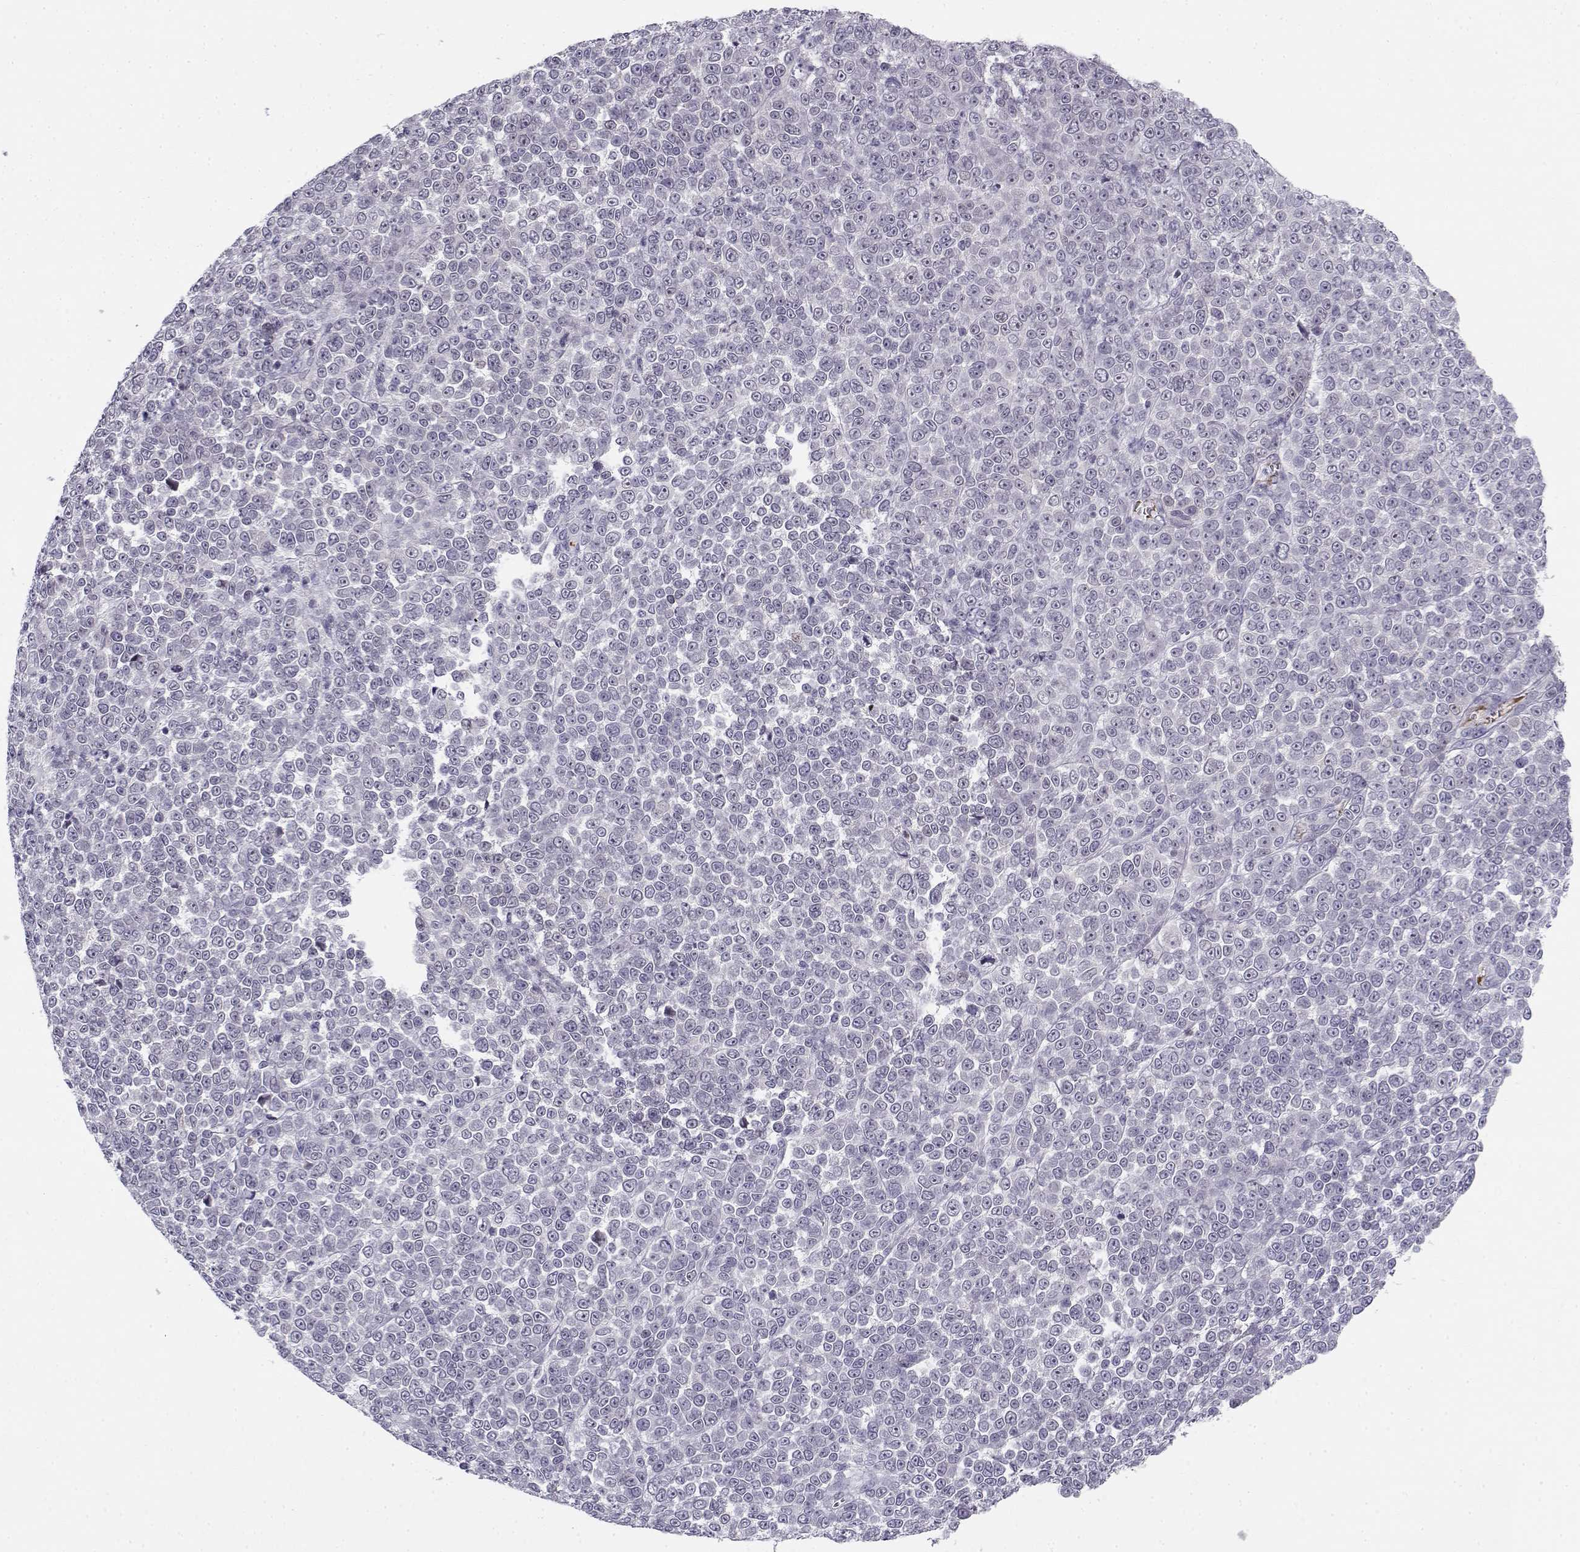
{"staining": {"intensity": "negative", "quantity": "none", "location": "none"}, "tissue": "melanoma", "cell_type": "Tumor cells", "image_type": "cancer", "snomed": [{"axis": "morphology", "description": "Malignant melanoma, NOS"}, {"axis": "topography", "description": "Skin"}], "caption": "The histopathology image displays no significant positivity in tumor cells of melanoma. The staining is performed using DAB brown chromogen with nuclei counter-stained in using hematoxylin.", "gene": "DDX25", "patient": {"sex": "female", "age": 95}}